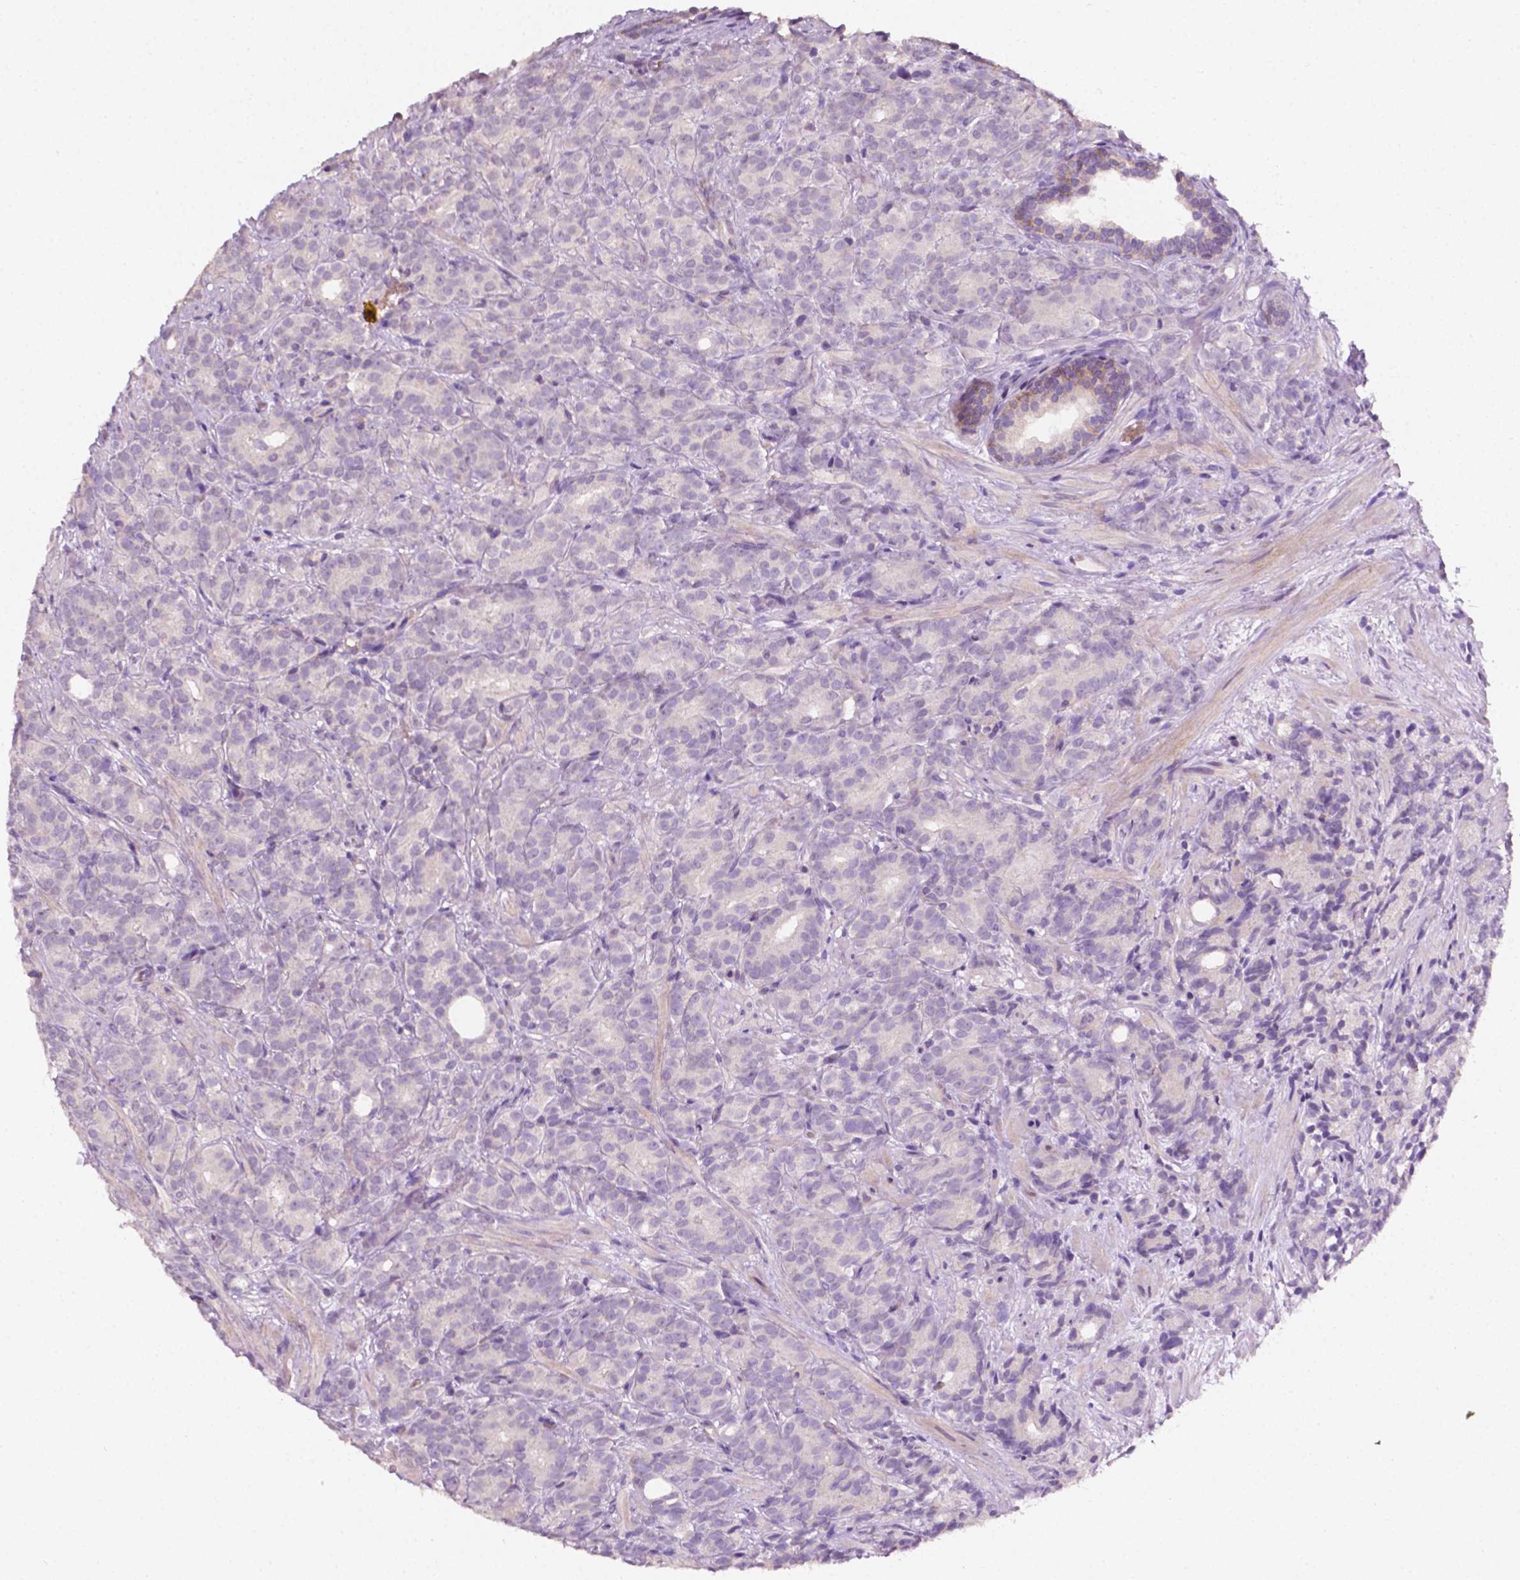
{"staining": {"intensity": "negative", "quantity": "none", "location": "none"}, "tissue": "prostate cancer", "cell_type": "Tumor cells", "image_type": "cancer", "snomed": [{"axis": "morphology", "description": "Adenocarcinoma, High grade"}, {"axis": "topography", "description": "Prostate"}], "caption": "There is no significant staining in tumor cells of prostate cancer.", "gene": "EGFR", "patient": {"sex": "male", "age": 90}}